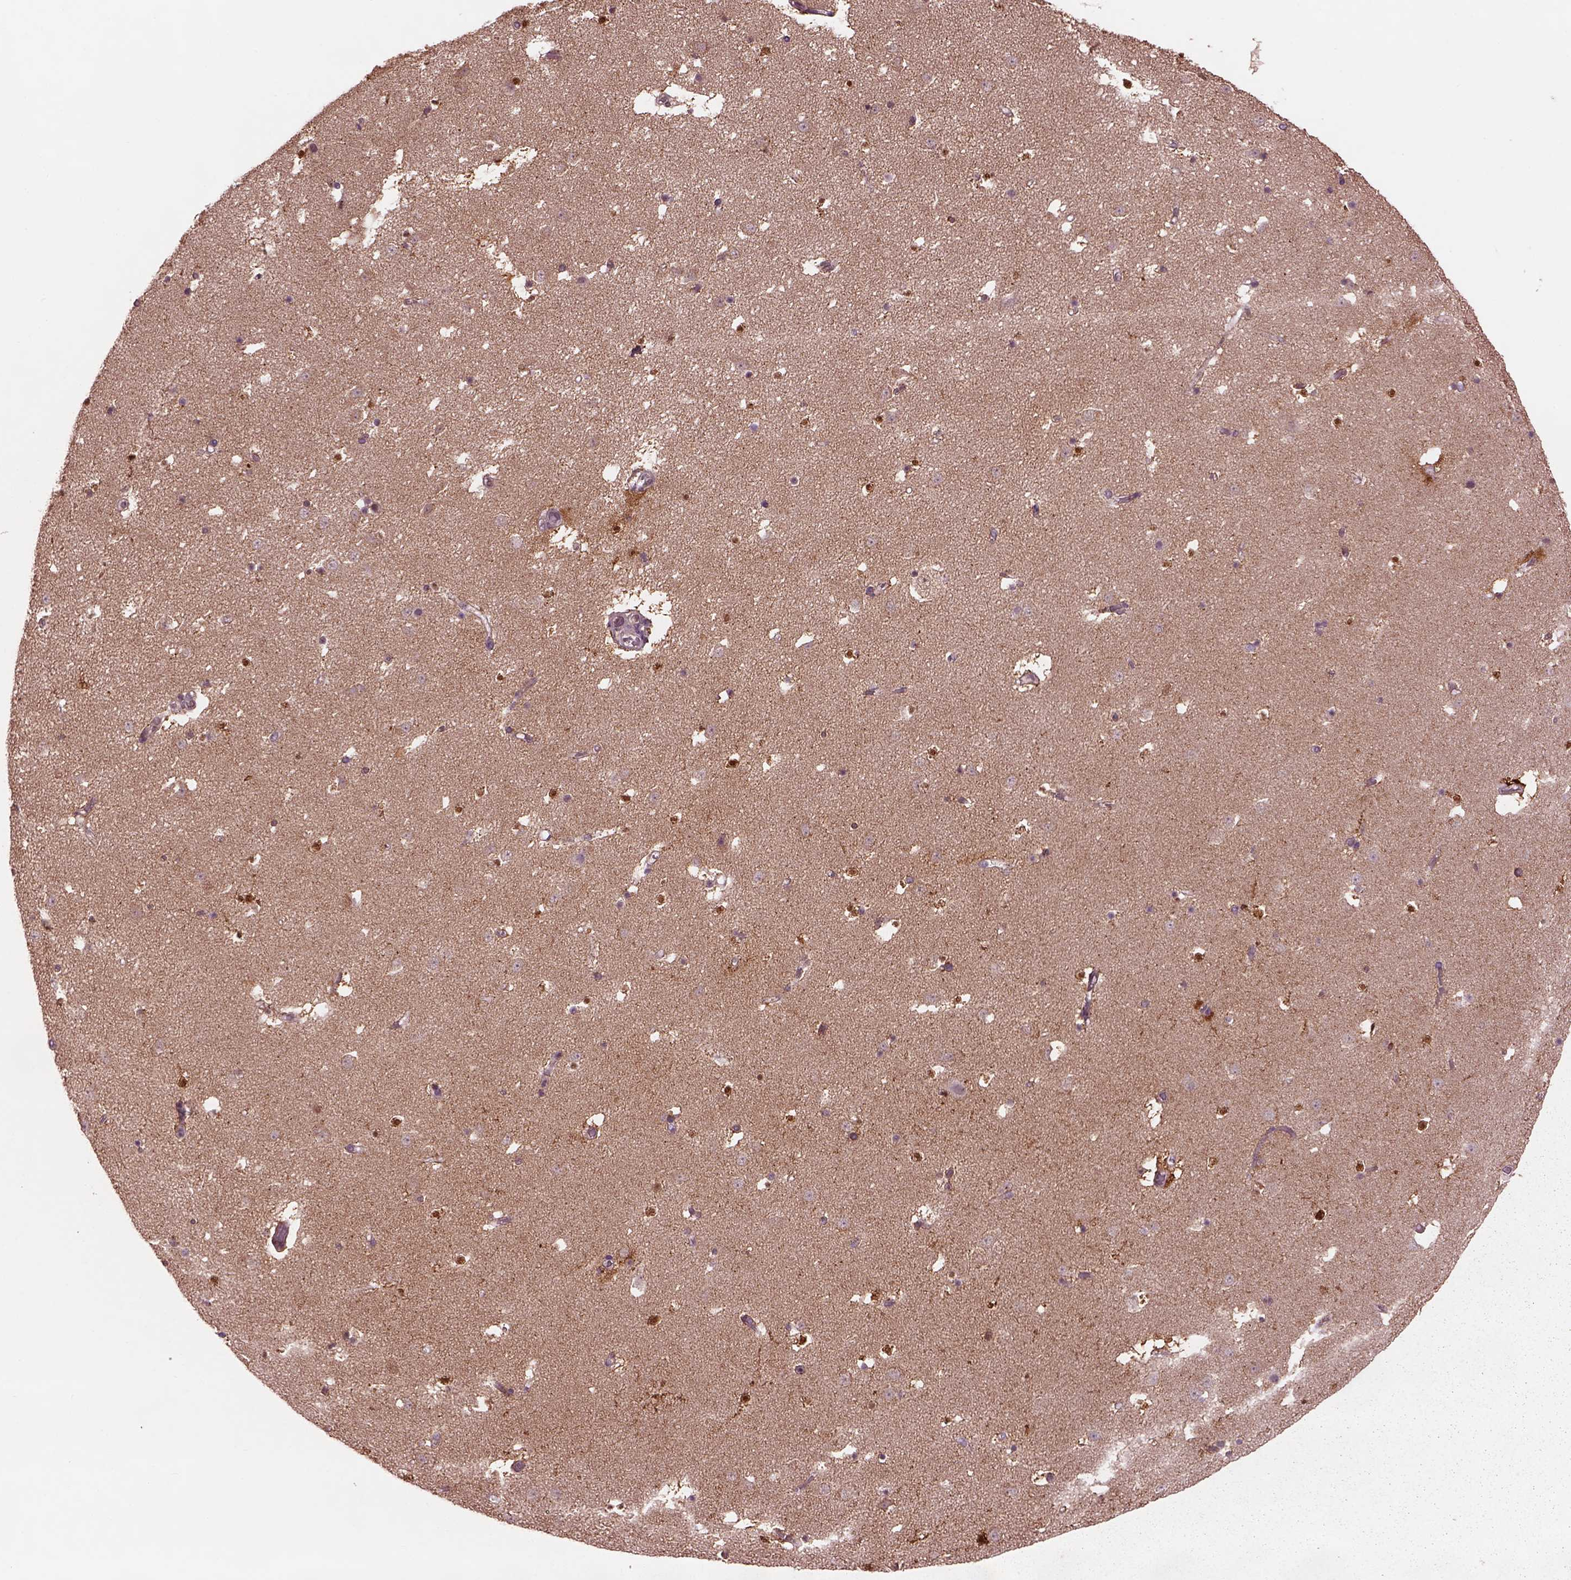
{"staining": {"intensity": "strong", "quantity": "25%-75%", "location": "nuclear"}, "tissue": "caudate", "cell_type": "Glial cells", "image_type": "normal", "snomed": [{"axis": "morphology", "description": "Normal tissue, NOS"}, {"axis": "topography", "description": "Lateral ventricle wall"}], "caption": "Glial cells exhibit strong nuclear positivity in about 25%-75% of cells in benign caudate.", "gene": "SRI", "patient": {"sex": "female", "age": 42}}